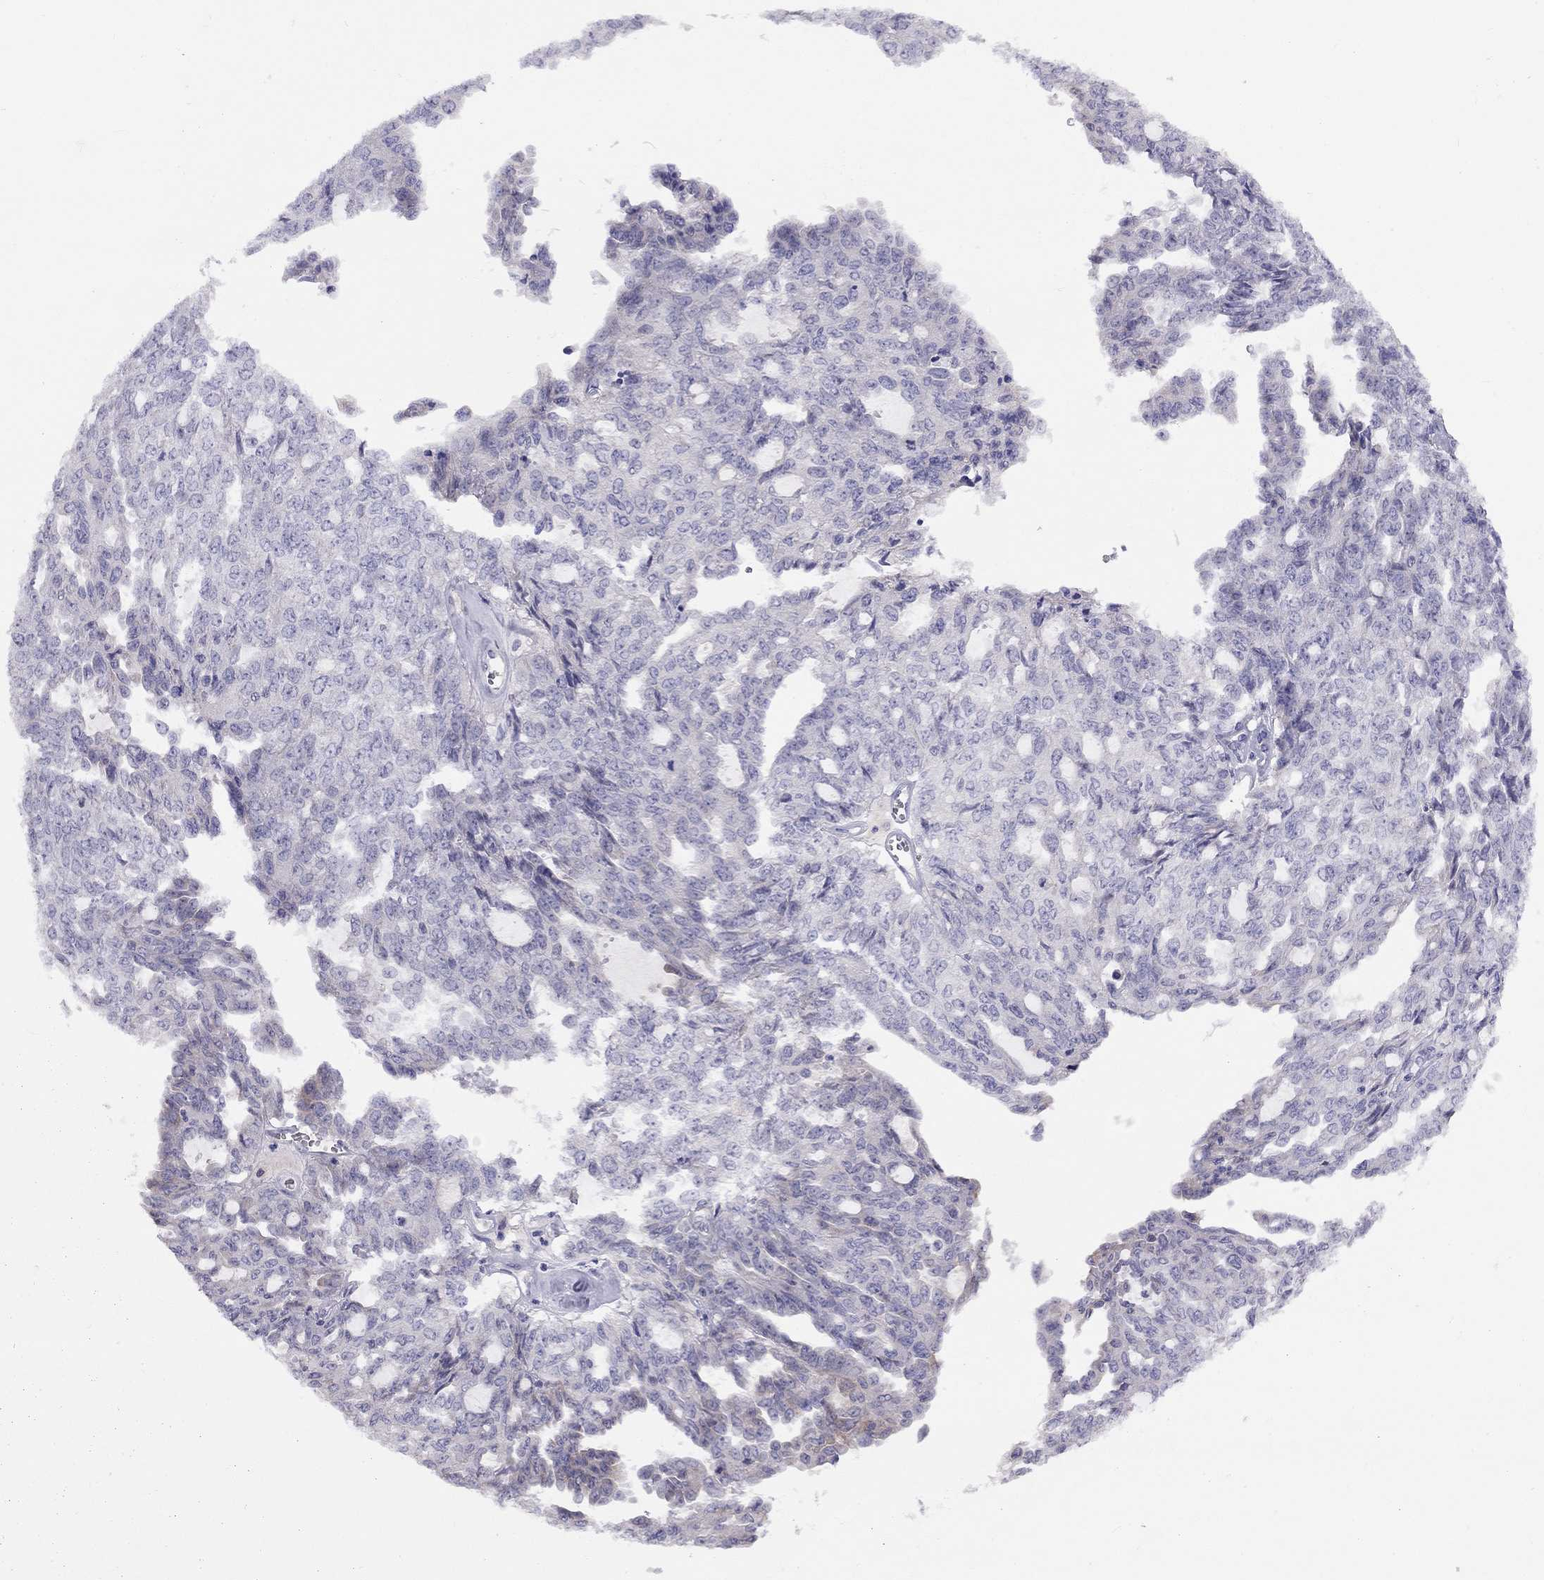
{"staining": {"intensity": "negative", "quantity": "none", "location": "none"}, "tissue": "ovarian cancer", "cell_type": "Tumor cells", "image_type": "cancer", "snomed": [{"axis": "morphology", "description": "Cystadenocarcinoma, serous, NOS"}, {"axis": "topography", "description": "Ovary"}], "caption": "This histopathology image is of serous cystadenocarcinoma (ovarian) stained with IHC to label a protein in brown with the nuclei are counter-stained blue. There is no staining in tumor cells.", "gene": "CPNE4", "patient": {"sex": "female", "age": 71}}